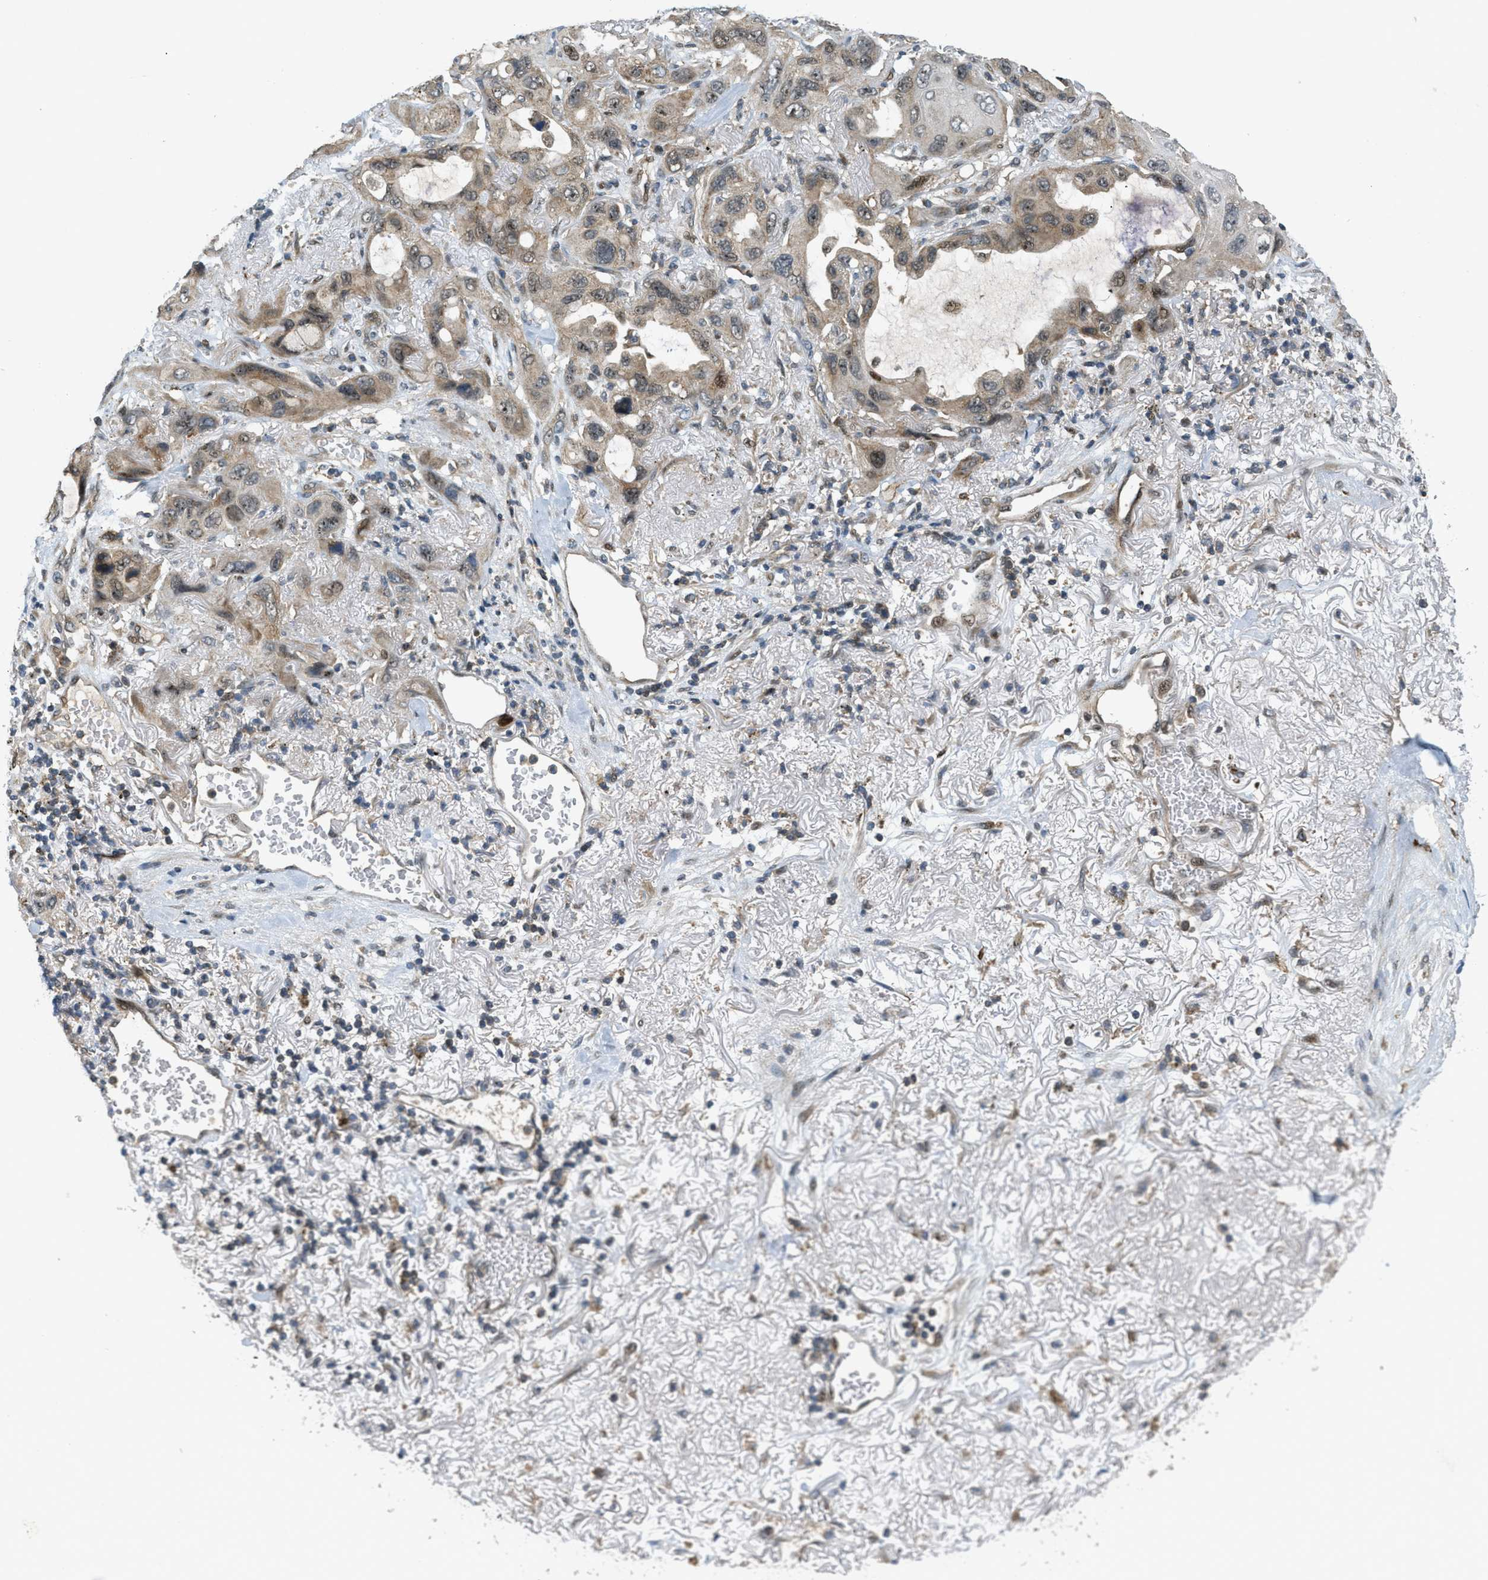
{"staining": {"intensity": "moderate", "quantity": "25%-75%", "location": "cytoplasmic/membranous,nuclear"}, "tissue": "lung cancer", "cell_type": "Tumor cells", "image_type": "cancer", "snomed": [{"axis": "morphology", "description": "Squamous cell carcinoma, NOS"}, {"axis": "topography", "description": "Lung"}], "caption": "IHC photomicrograph of lung cancer stained for a protein (brown), which displays medium levels of moderate cytoplasmic/membranous and nuclear positivity in about 25%-75% of tumor cells.", "gene": "TRAPPC14", "patient": {"sex": "female", "age": 73}}